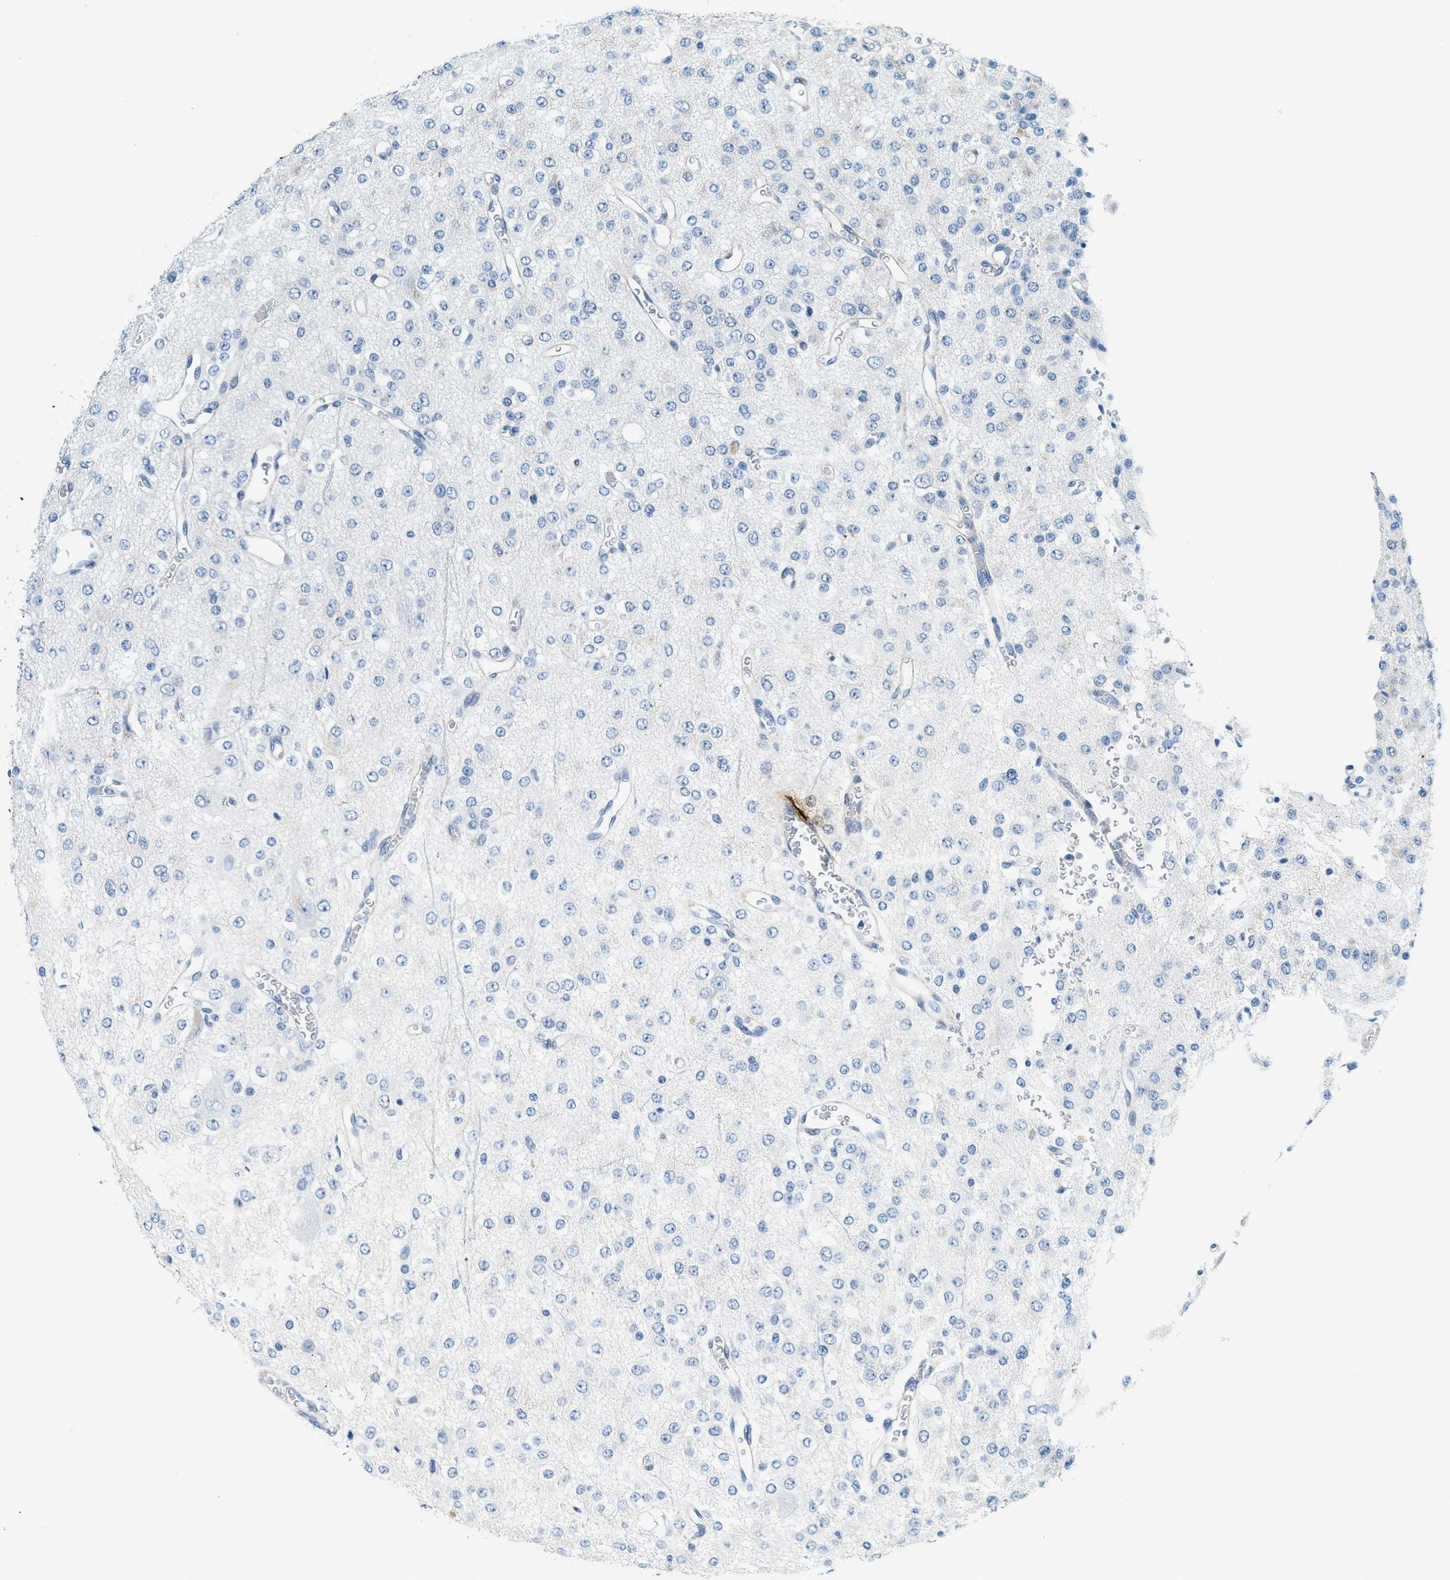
{"staining": {"intensity": "negative", "quantity": "none", "location": "none"}, "tissue": "glioma", "cell_type": "Tumor cells", "image_type": "cancer", "snomed": [{"axis": "morphology", "description": "Glioma, malignant, Low grade"}, {"axis": "topography", "description": "Brain"}], "caption": "IHC of human glioma reveals no positivity in tumor cells.", "gene": "TPSAB1", "patient": {"sex": "male", "age": 38}}